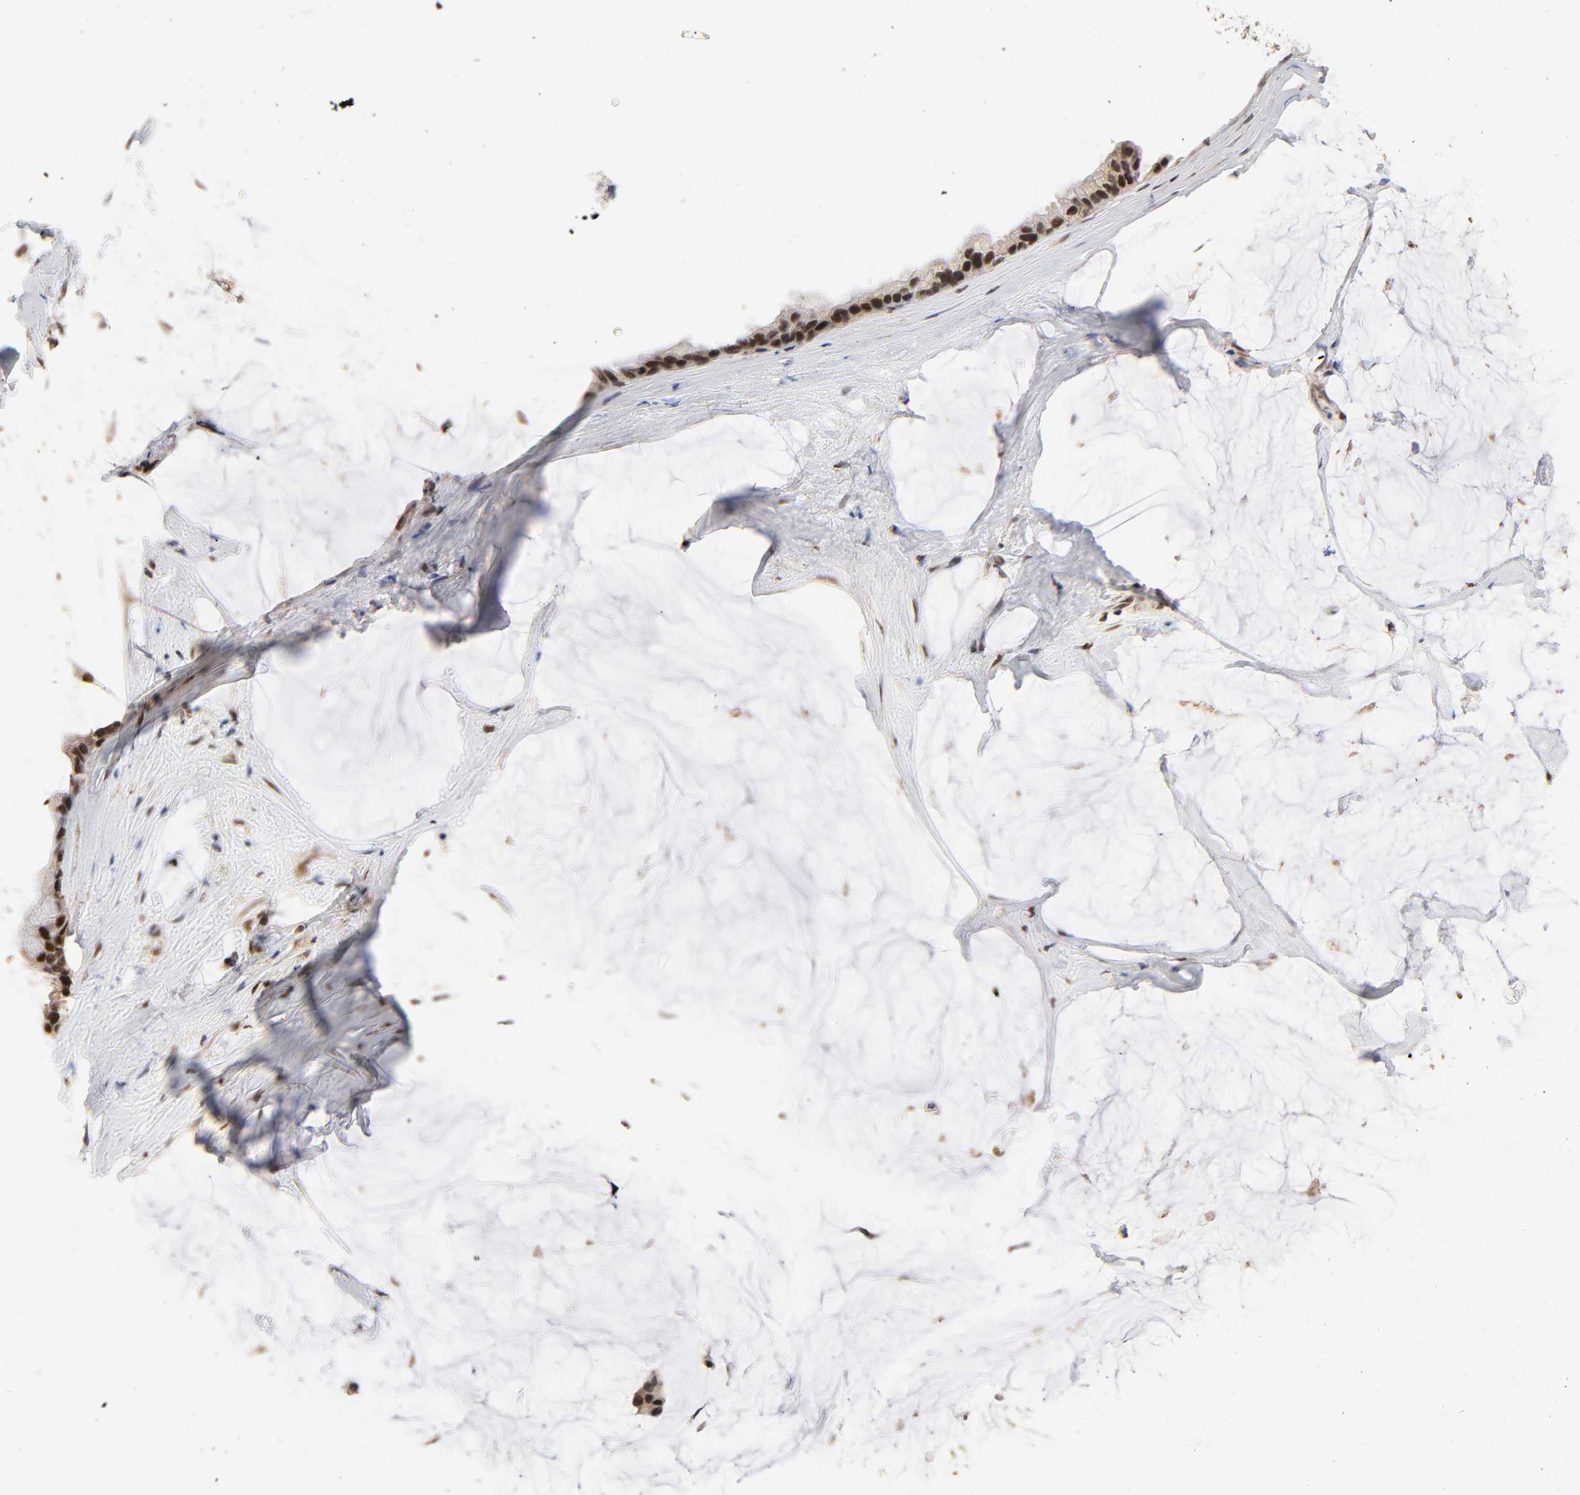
{"staining": {"intensity": "strong", "quantity": ">75%", "location": "nuclear"}, "tissue": "ovarian cancer", "cell_type": "Tumor cells", "image_type": "cancer", "snomed": [{"axis": "morphology", "description": "Cystadenocarcinoma, mucinous, NOS"}, {"axis": "topography", "description": "Ovary"}], "caption": "A brown stain shows strong nuclear expression of a protein in mucinous cystadenocarcinoma (ovarian) tumor cells.", "gene": "TP53RK", "patient": {"sex": "female", "age": 39}}